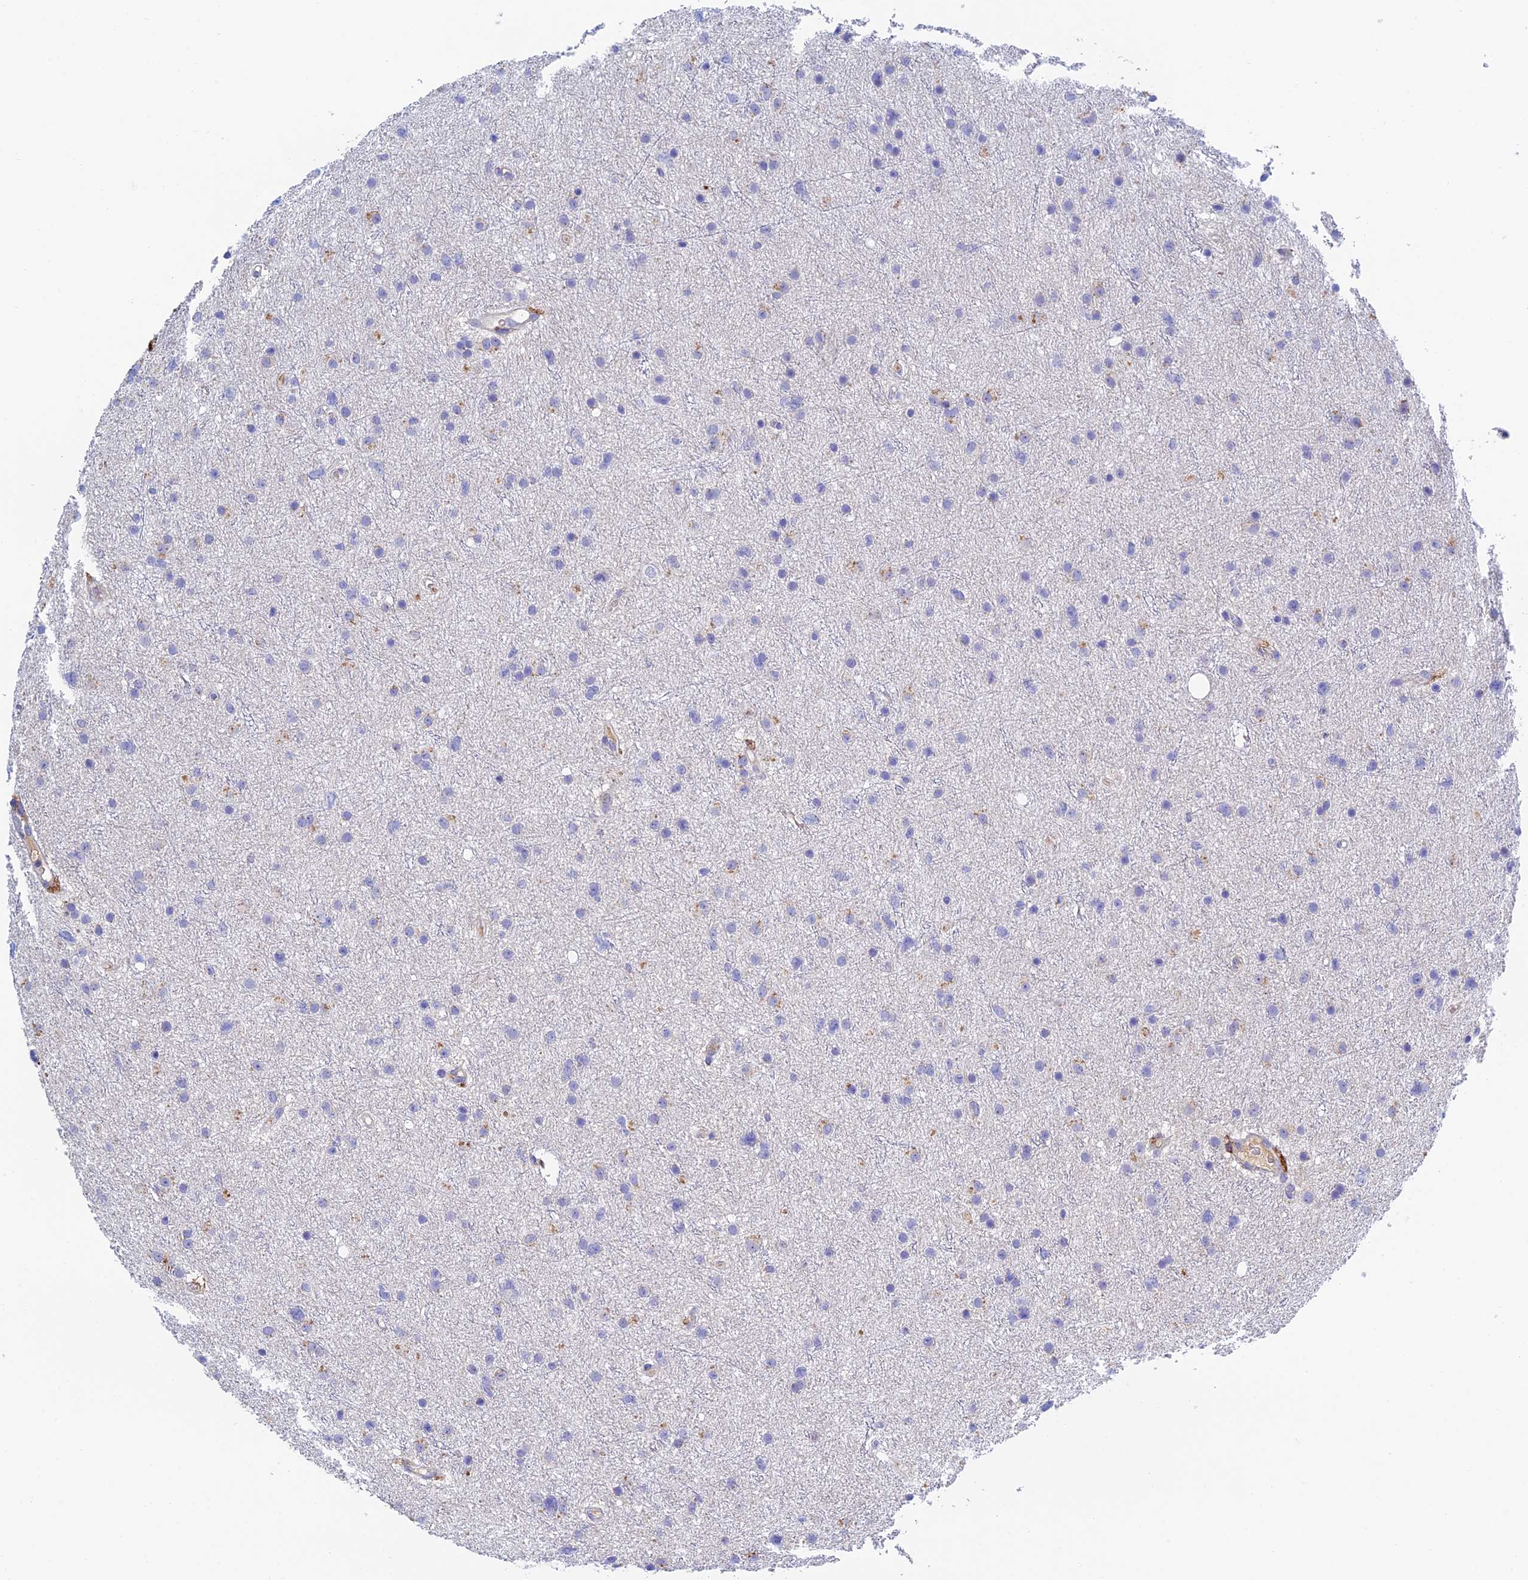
{"staining": {"intensity": "negative", "quantity": "none", "location": "none"}, "tissue": "glioma", "cell_type": "Tumor cells", "image_type": "cancer", "snomed": [{"axis": "morphology", "description": "Glioma, malignant, Low grade"}, {"axis": "topography", "description": "Cerebral cortex"}], "caption": "Image shows no significant protein staining in tumor cells of malignant glioma (low-grade).", "gene": "RPGRIP1L", "patient": {"sex": "female", "age": 39}}